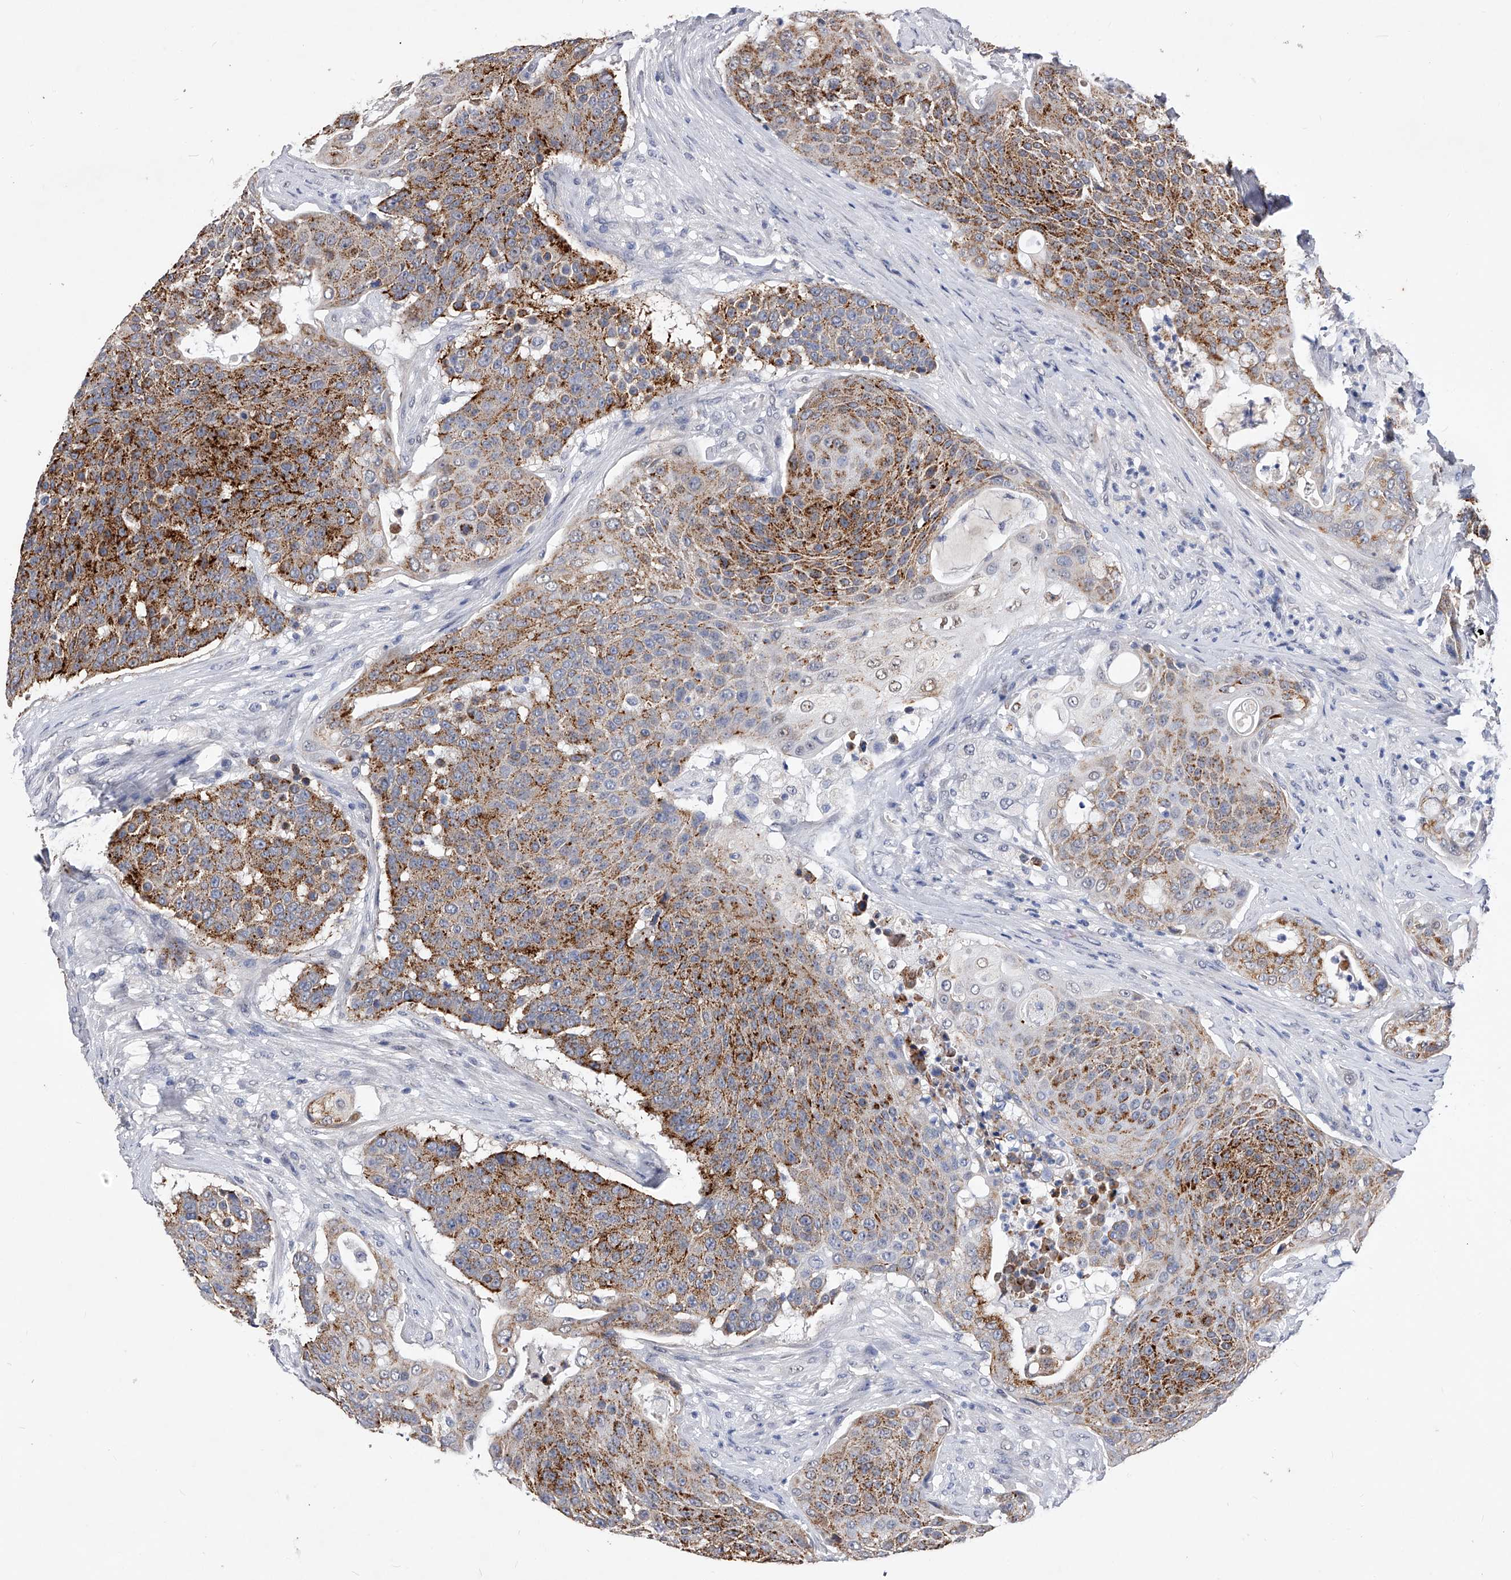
{"staining": {"intensity": "strong", "quantity": ">75%", "location": "cytoplasmic/membranous"}, "tissue": "urothelial cancer", "cell_type": "Tumor cells", "image_type": "cancer", "snomed": [{"axis": "morphology", "description": "Urothelial carcinoma, High grade"}, {"axis": "topography", "description": "Urinary bladder"}], "caption": "Protein analysis of urothelial cancer tissue exhibits strong cytoplasmic/membranous staining in approximately >75% of tumor cells. (brown staining indicates protein expression, while blue staining denotes nuclei).", "gene": "ZNF529", "patient": {"sex": "female", "age": 63}}